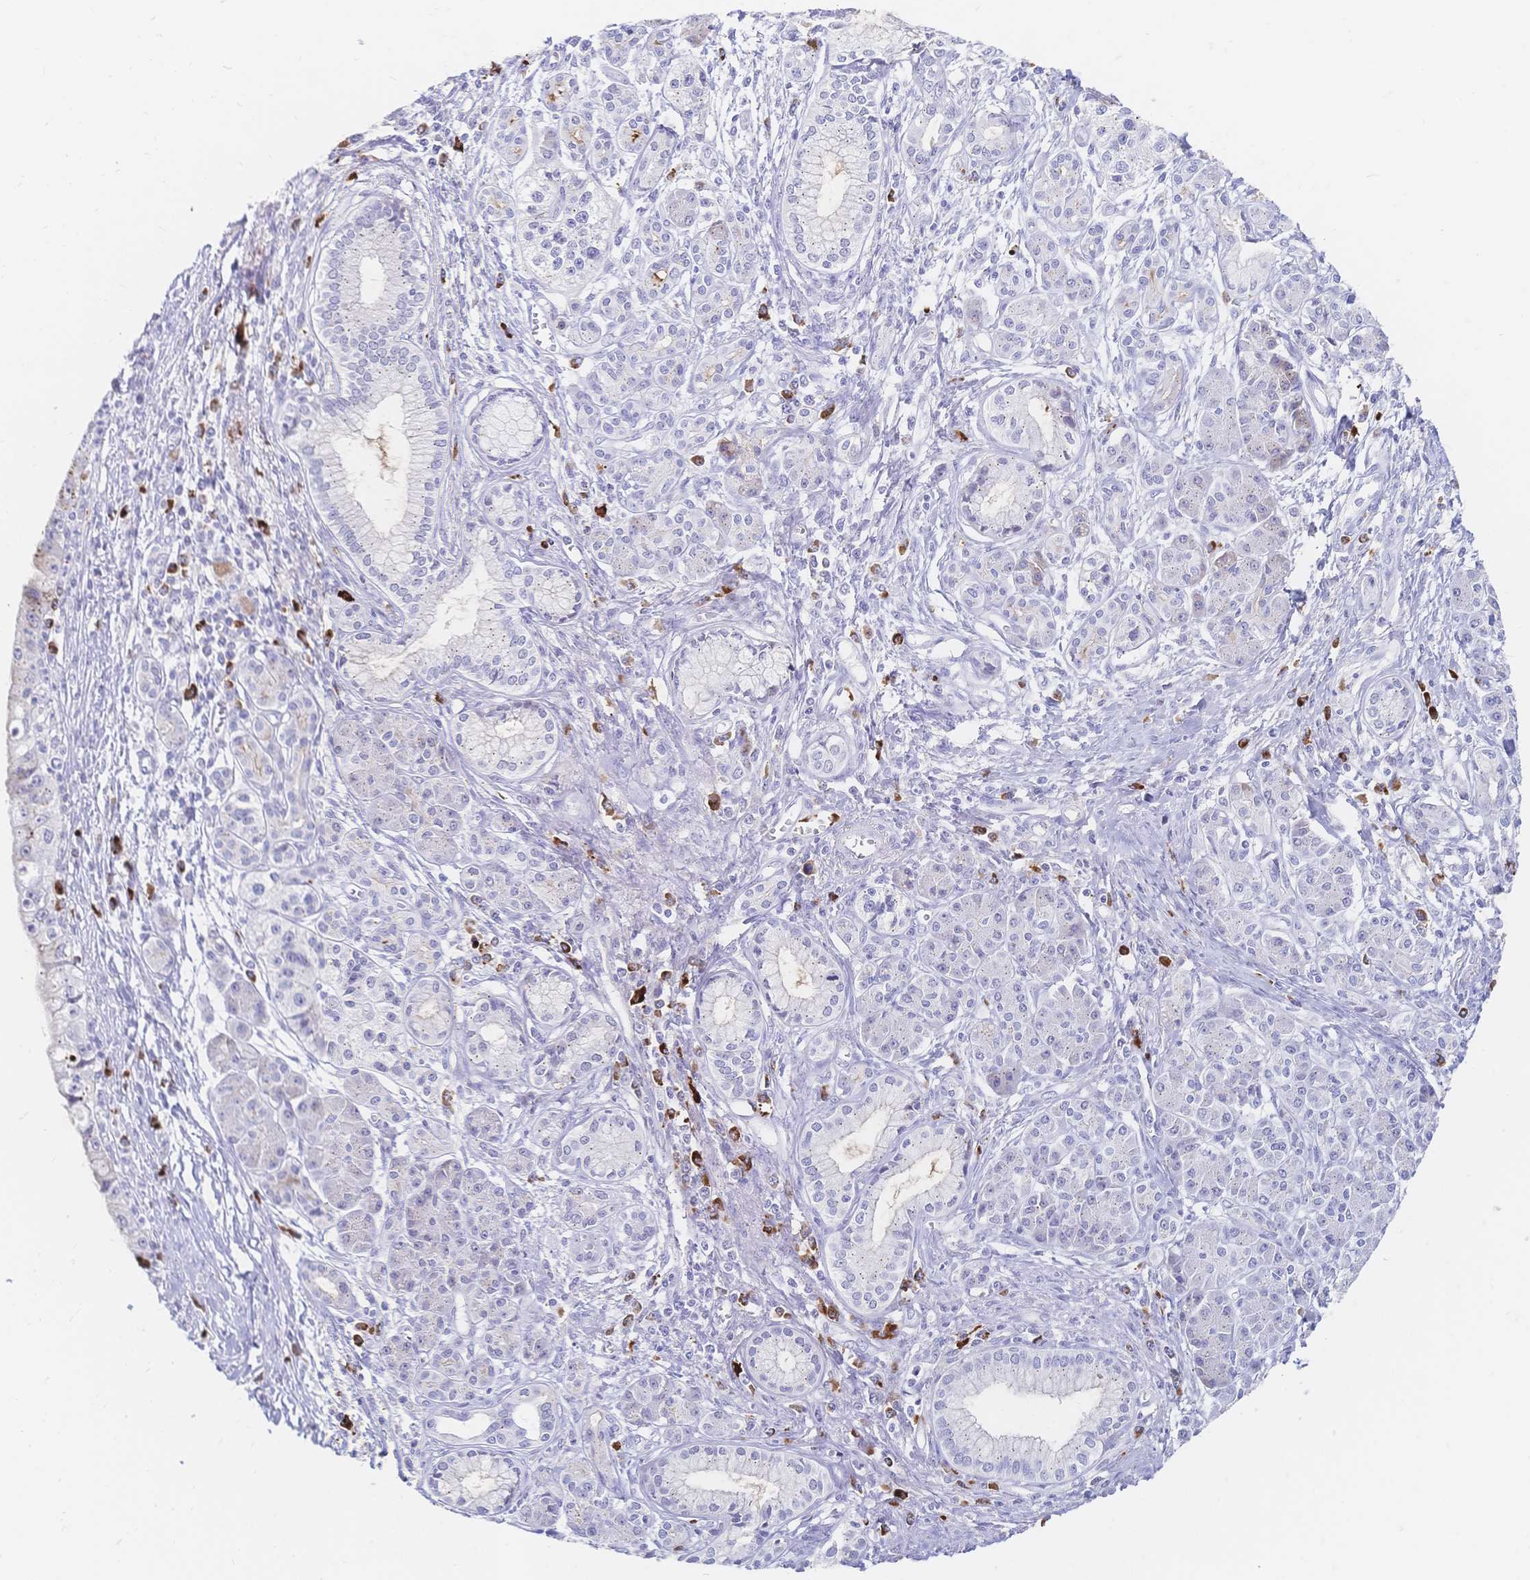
{"staining": {"intensity": "negative", "quantity": "none", "location": "none"}, "tissue": "pancreatic cancer", "cell_type": "Tumor cells", "image_type": "cancer", "snomed": [{"axis": "morphology", "description": "Adenocarcinoma, NOS"}, {"axis": "topography", "description": "Pancreas"}], "caption": "High power microscopy micrograph of an immunohistochemistry (IHC) micrograph of pancreatic adenocarcinoma, revealing no significant staining in tumor cells.", "gene": "PSORS1C2", "patient": {"sex": "male", "age": 70}}